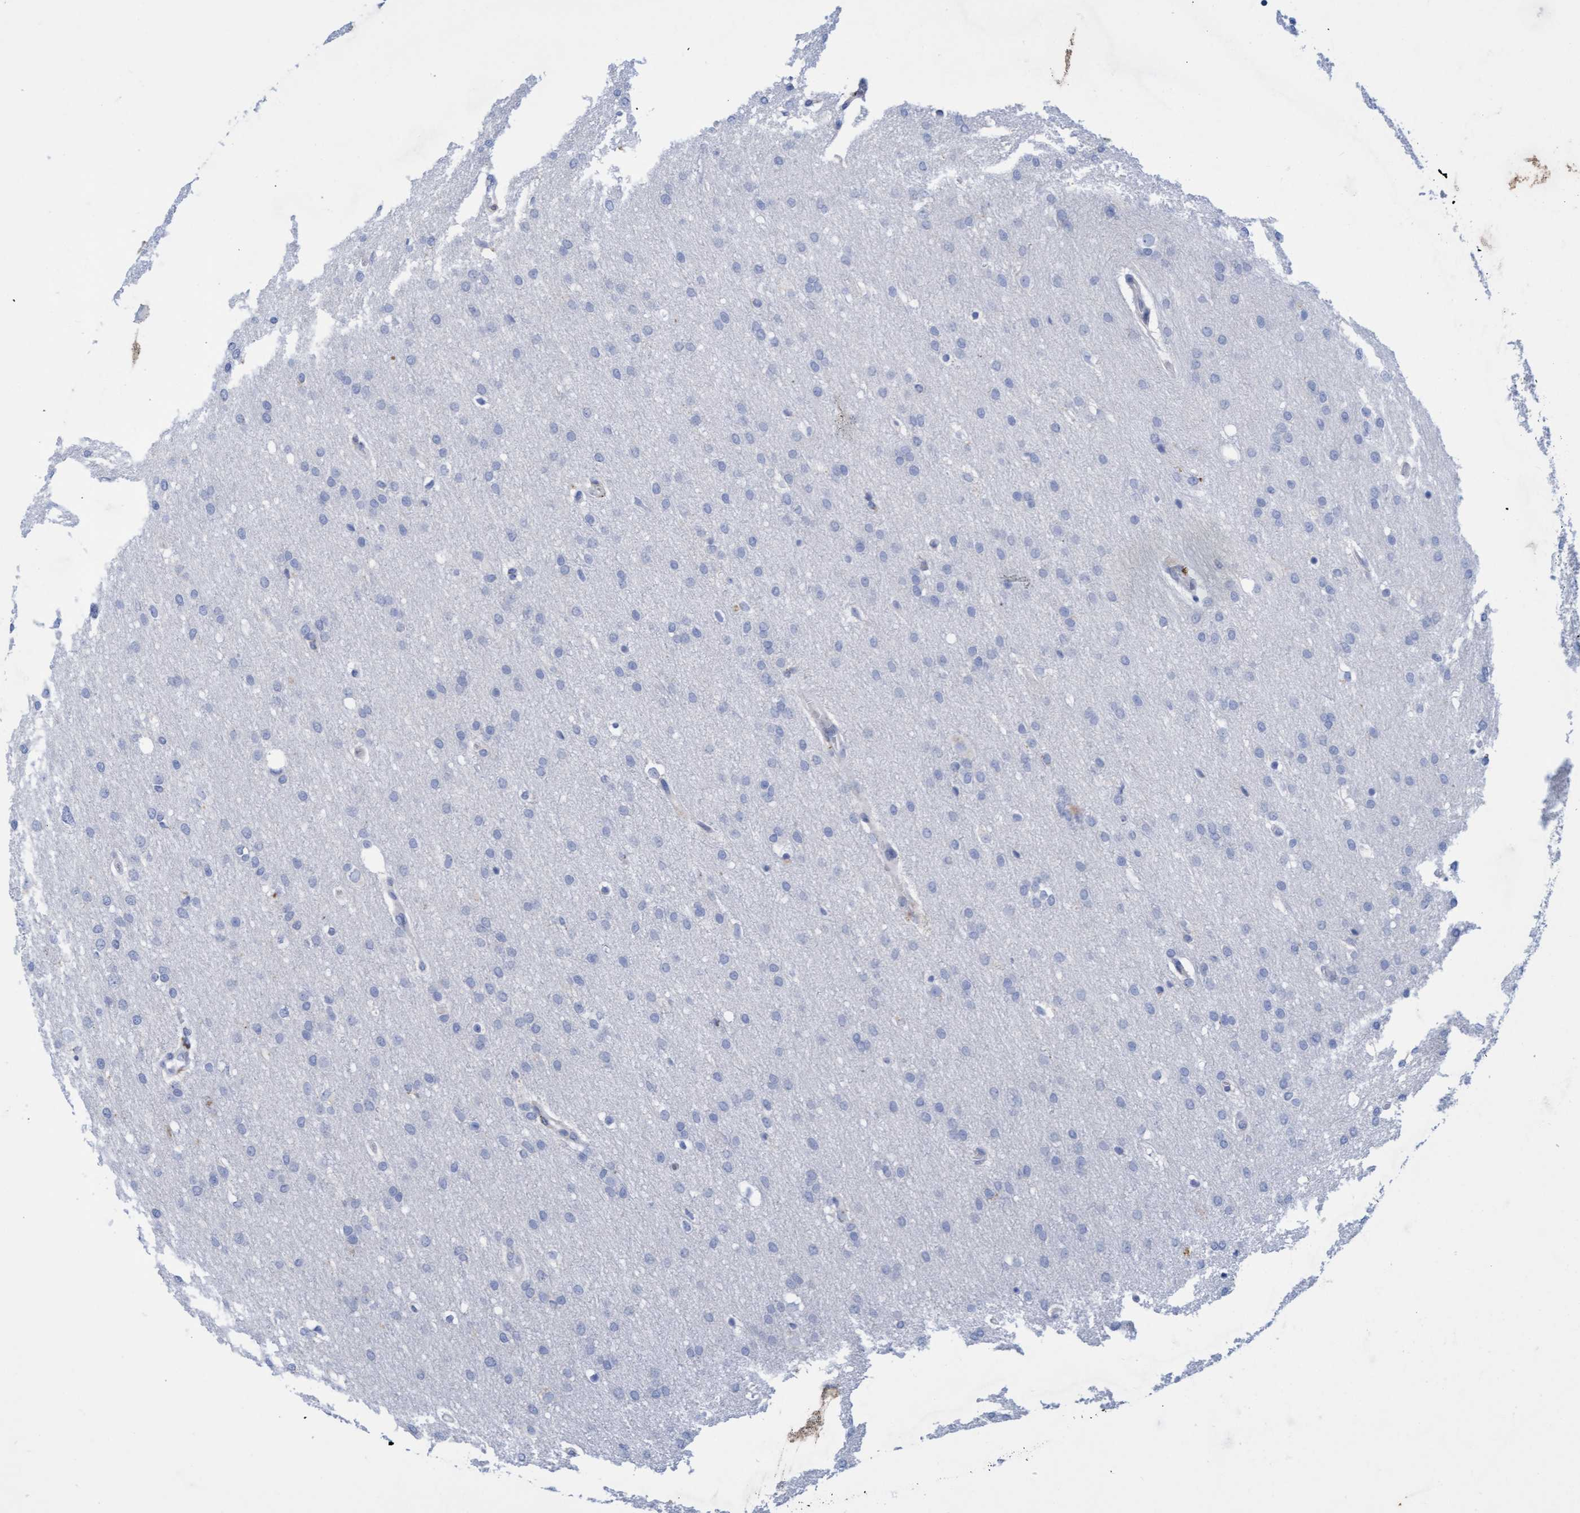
{"staining": {"intensity": "negative", "quantity": "none", "location": "none"}, "tissue": "glioma", "cell_type": "Tumor cells", "image_type": "cancer", "snomed": [{"axis": "morphology", "description": "Glioma, malignant, Low grade"}, {"axis": "topography", "description": "Brain"}], "caption": "Immunohistochemical staining of malignant low-grade glioma demonstrates no significant expression in tumor cells.", "gene": "SGSH", "patient": {"sex": "female", "age": 37}}